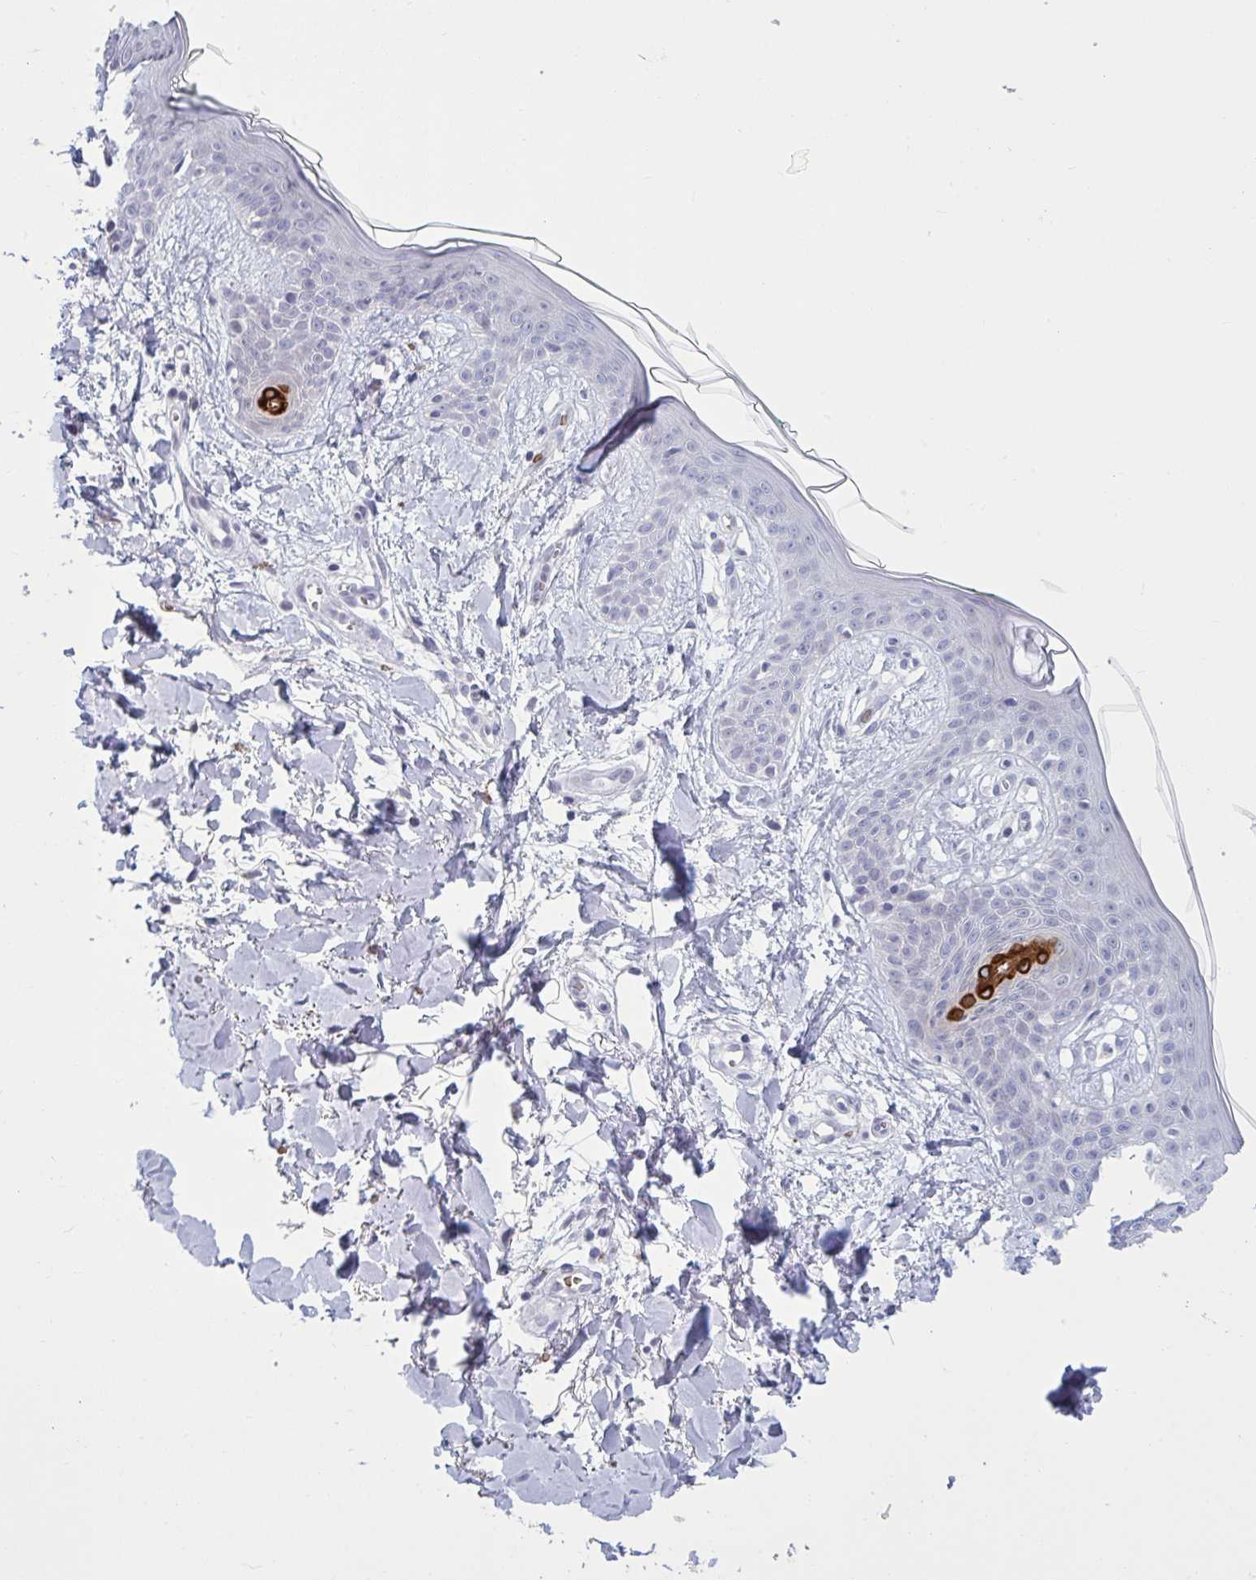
{"staining": {"intensity": "negative", "quantity": "none", "location": "none"}, "tissue": "skin", "cell_type": "Fibroblasts", "image_type": "normal", "snomed": [{"axis": "morphology", "description": "Normal tissue, NOS"}, {"axis": "topography", "description": "Skin"}], "caption": "A histopathology image of skin stained for a protein shows no brown staining in fibroblasts. Brightfield microscopy of IHC stained with DAB (3,3'-diaminobenzidine) (brown) and hematoxylin (blue), captured at high magnification.", "gene": "HSD11B2", "patient": {"sex": "female", "age": 34}}